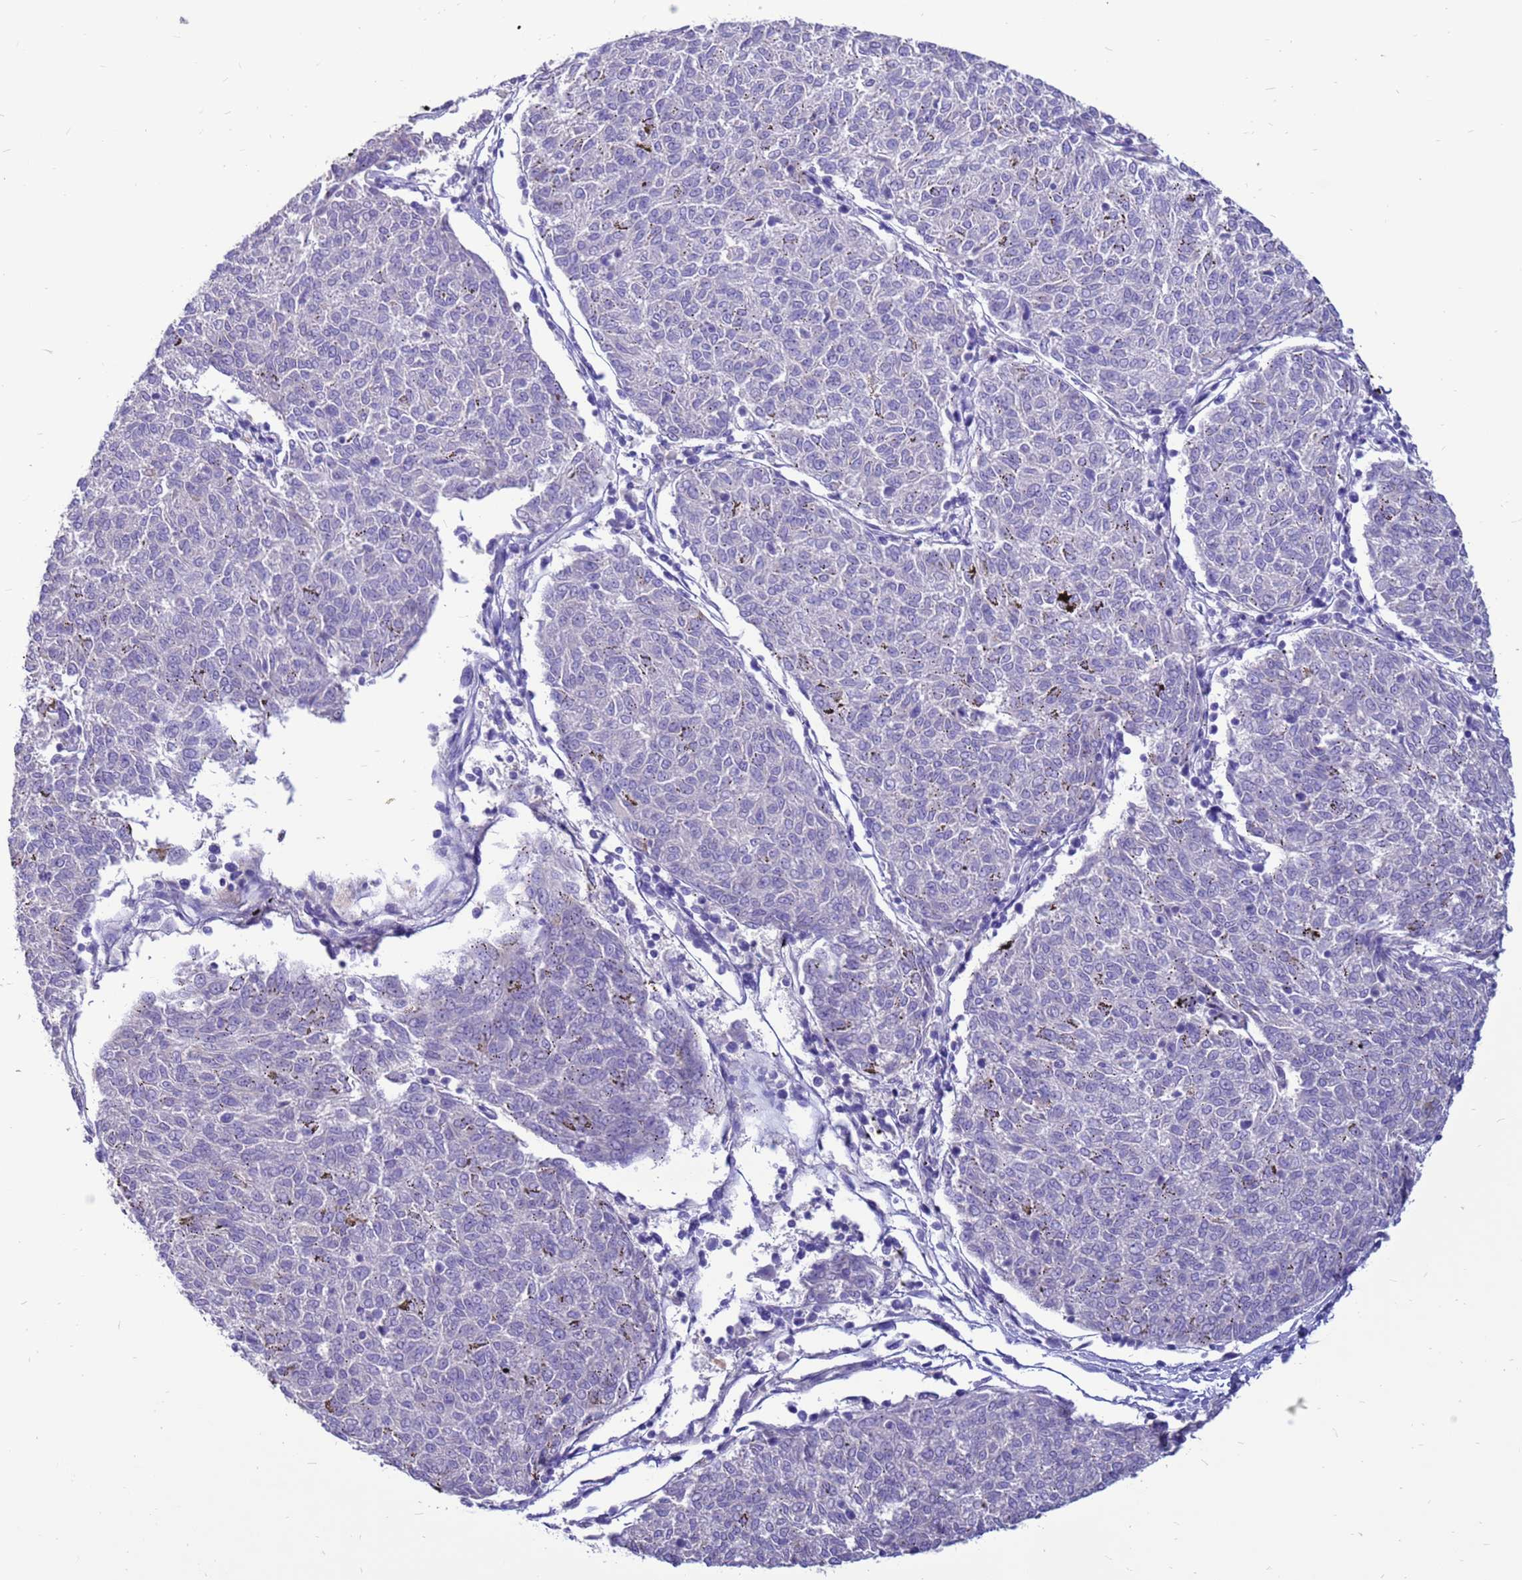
{"staining": {"intensity": "negative", "quantity": "none", "location": "none"}, "tissue": "melanoma", "cell_type": "Tumor cells", "image_type": "cancer", "snomed": [{"axis": "morphology", "description": "Malignant melanoma, NOS"}, {"axis": "topography", "description": "Skin"}], "caption": "DAB immunohistochemical staining of malignant melanoma displays no significant staining in tumor cells. (DAB (3,3'-diaminobenzidine) immunohistochemistry visualized using brightfield microscopy, high magnification).", "gene": "PDE10A", "patient": {"sex": "female", "age": 72}}